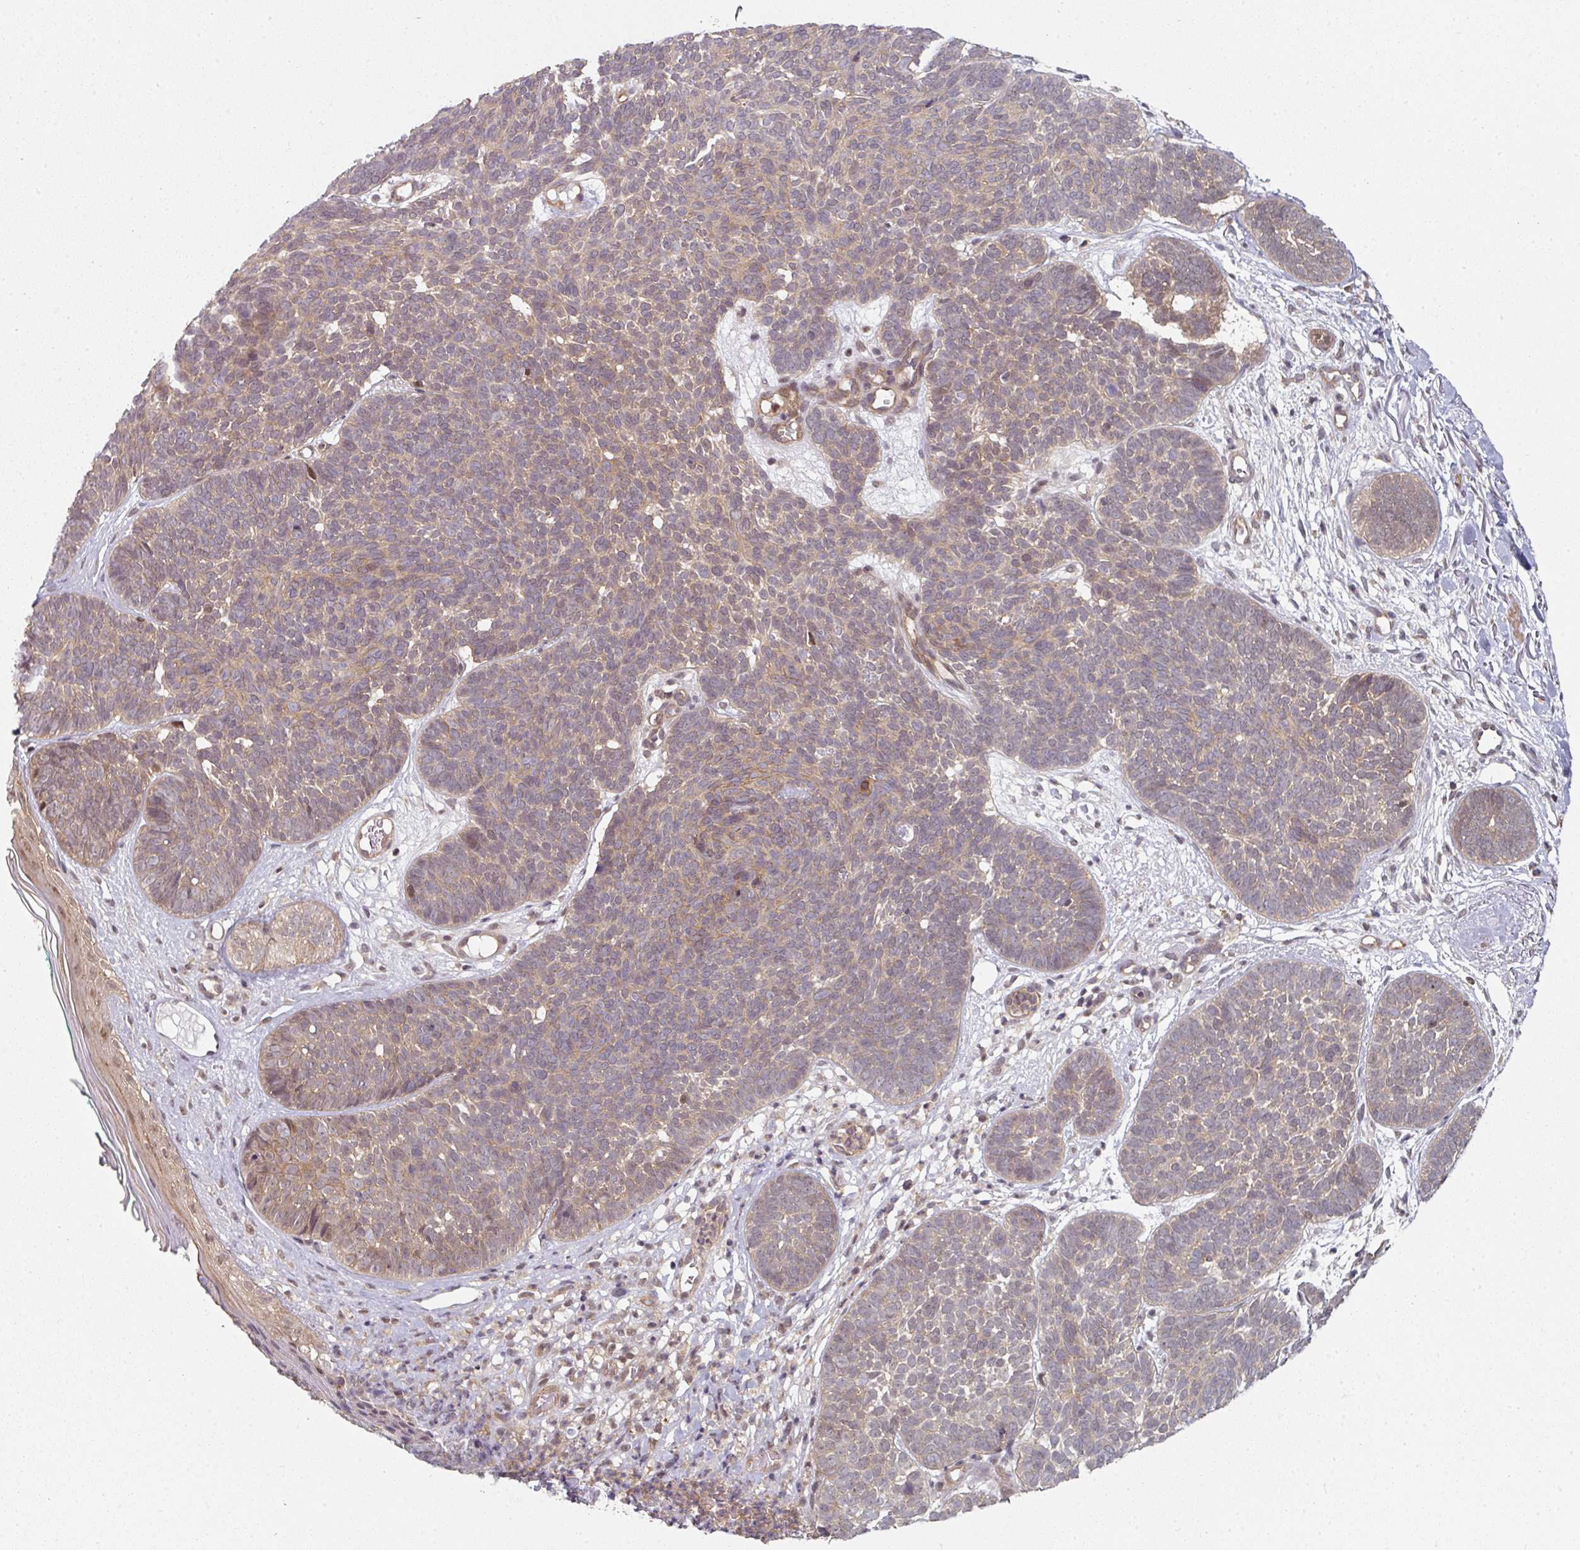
{"staining": {"intensity": "weak", "quantity": "25%-75%", "location": "cytoplasmic/membranous"}, "tissue": "skin cancer", "cell_type": "Tumor cells", "image_type": "cancer", "snomed": [{"axis": "morphology", "description": "Basal cell carcinoma"}, {"axis": "topography", "description": "Skin"}, {"axis": "topography", "description": "Skin of neck"}, {"axis": "topography", "description": "Skin of shoulder"}, {"axis": "topography", "description": "Skin of back"}], "caption": "High-magnification brightfield microscopy of skin cancer stained with DAB (3,3'-diaminobenzidine) (brown) and counterstained with hematoxylin (blue). tumor cells exhibit weak cytoplasmic/membranous positivity is present in about25%-75% of cells. (DAB (3,3'-diaminobenzidine) IHC, brown staining for protein, blue staining for nuclei).", "gene": "PSME3IP1", "patient": {"sex": "male", "age": 80}}